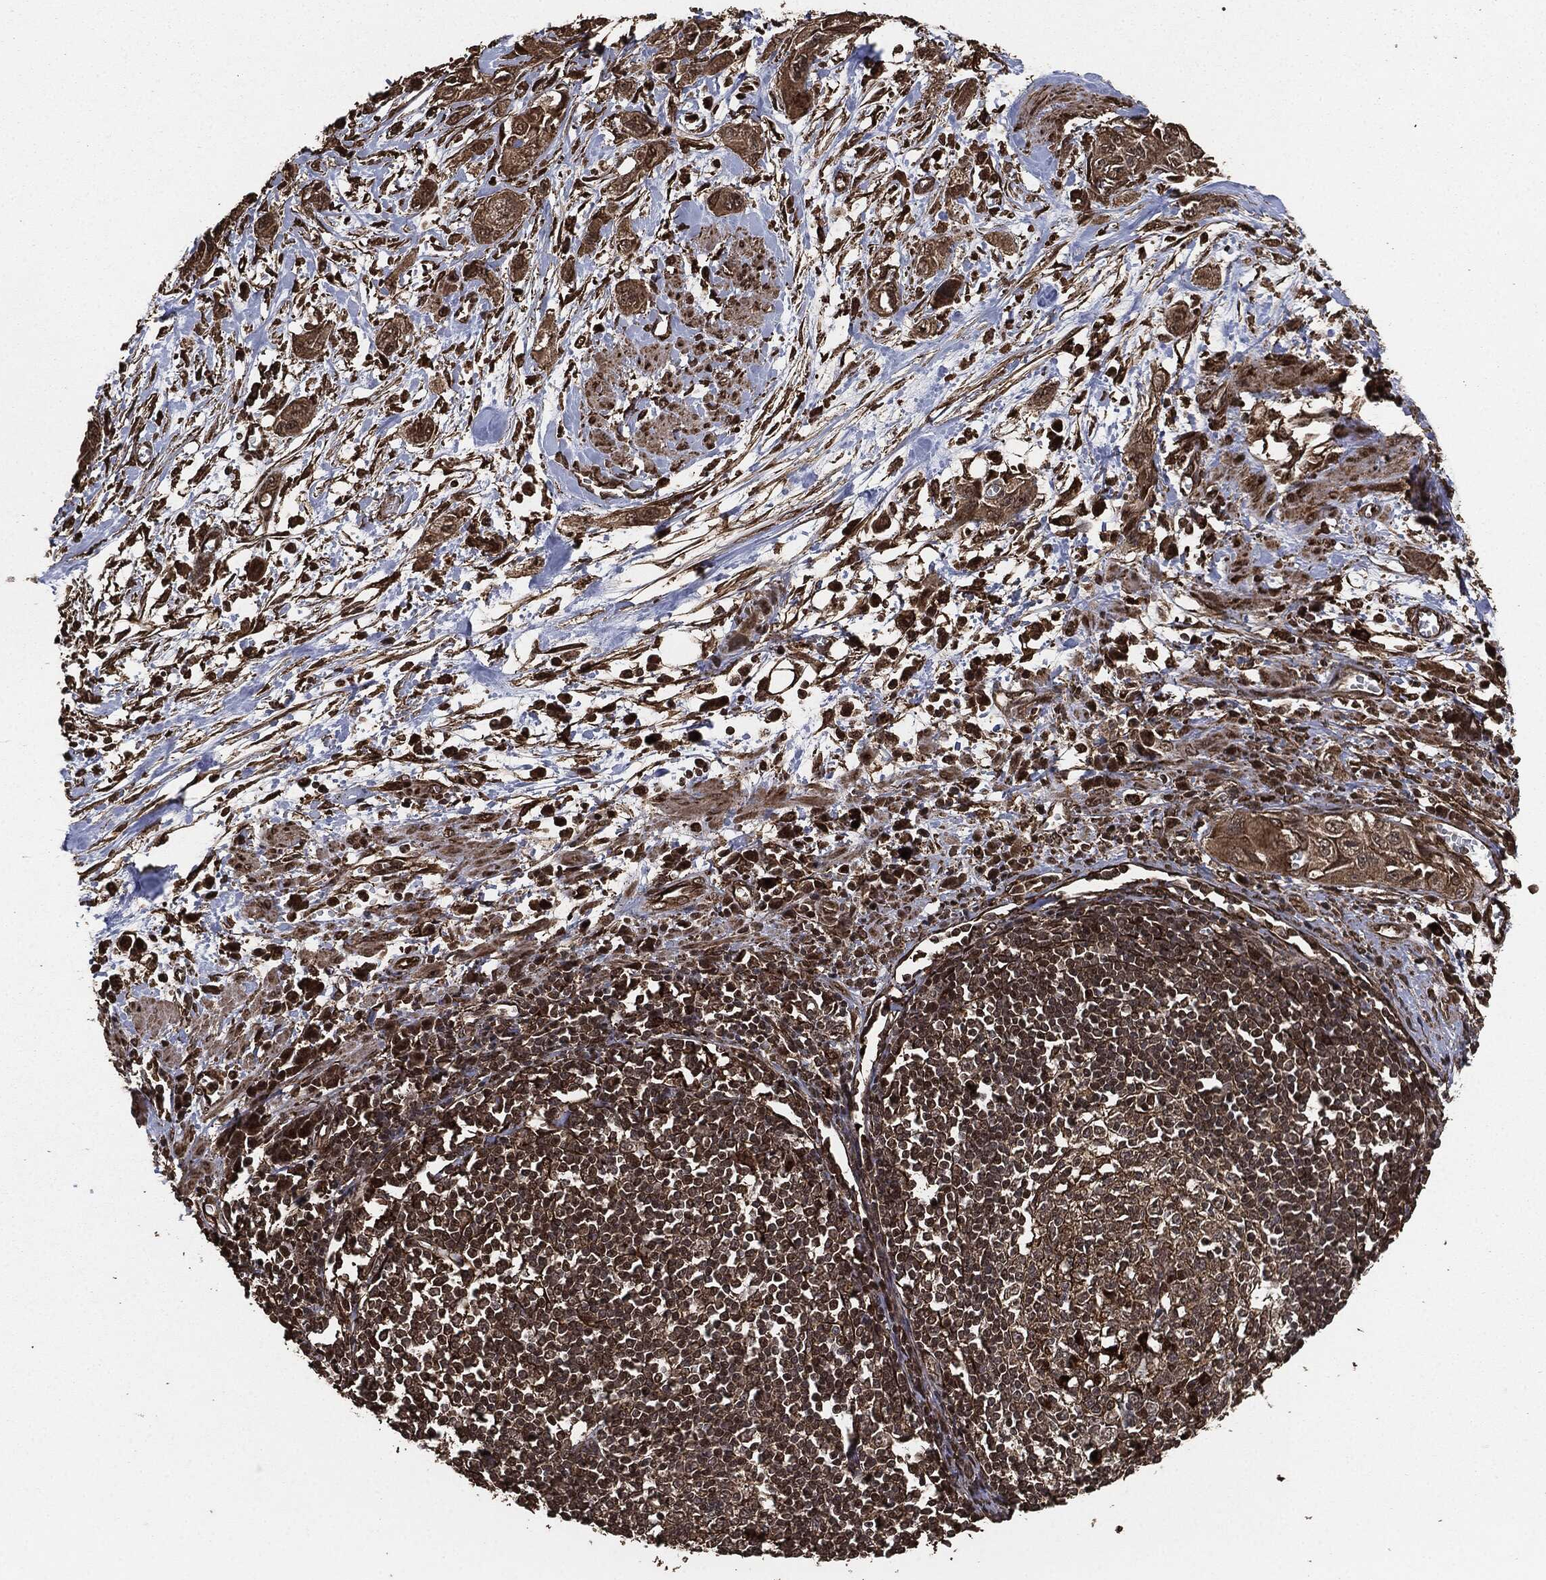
{"staining": {"intensity": "moderate", "quantity": "25%-75%", "location": "cytoplasmic/membranous"}, "tissue": "pancreatic cancer", "cell_type": "Tumor cells", "image_type": "cancer", "snomed": [{"axis": "morphology", "description": "Adenocarcinoma, NOS"}, {"axis": "topography", "description": "Pancreas"}], "caption": "Tumor cells show medium levels of moderate cytoplasmic/membranous expression in about 25%-75% of cells in pancreatic cancer (adenocarcinoma).", "gene": "EGFR", "patient": {"sex": "male", "age": 72}}